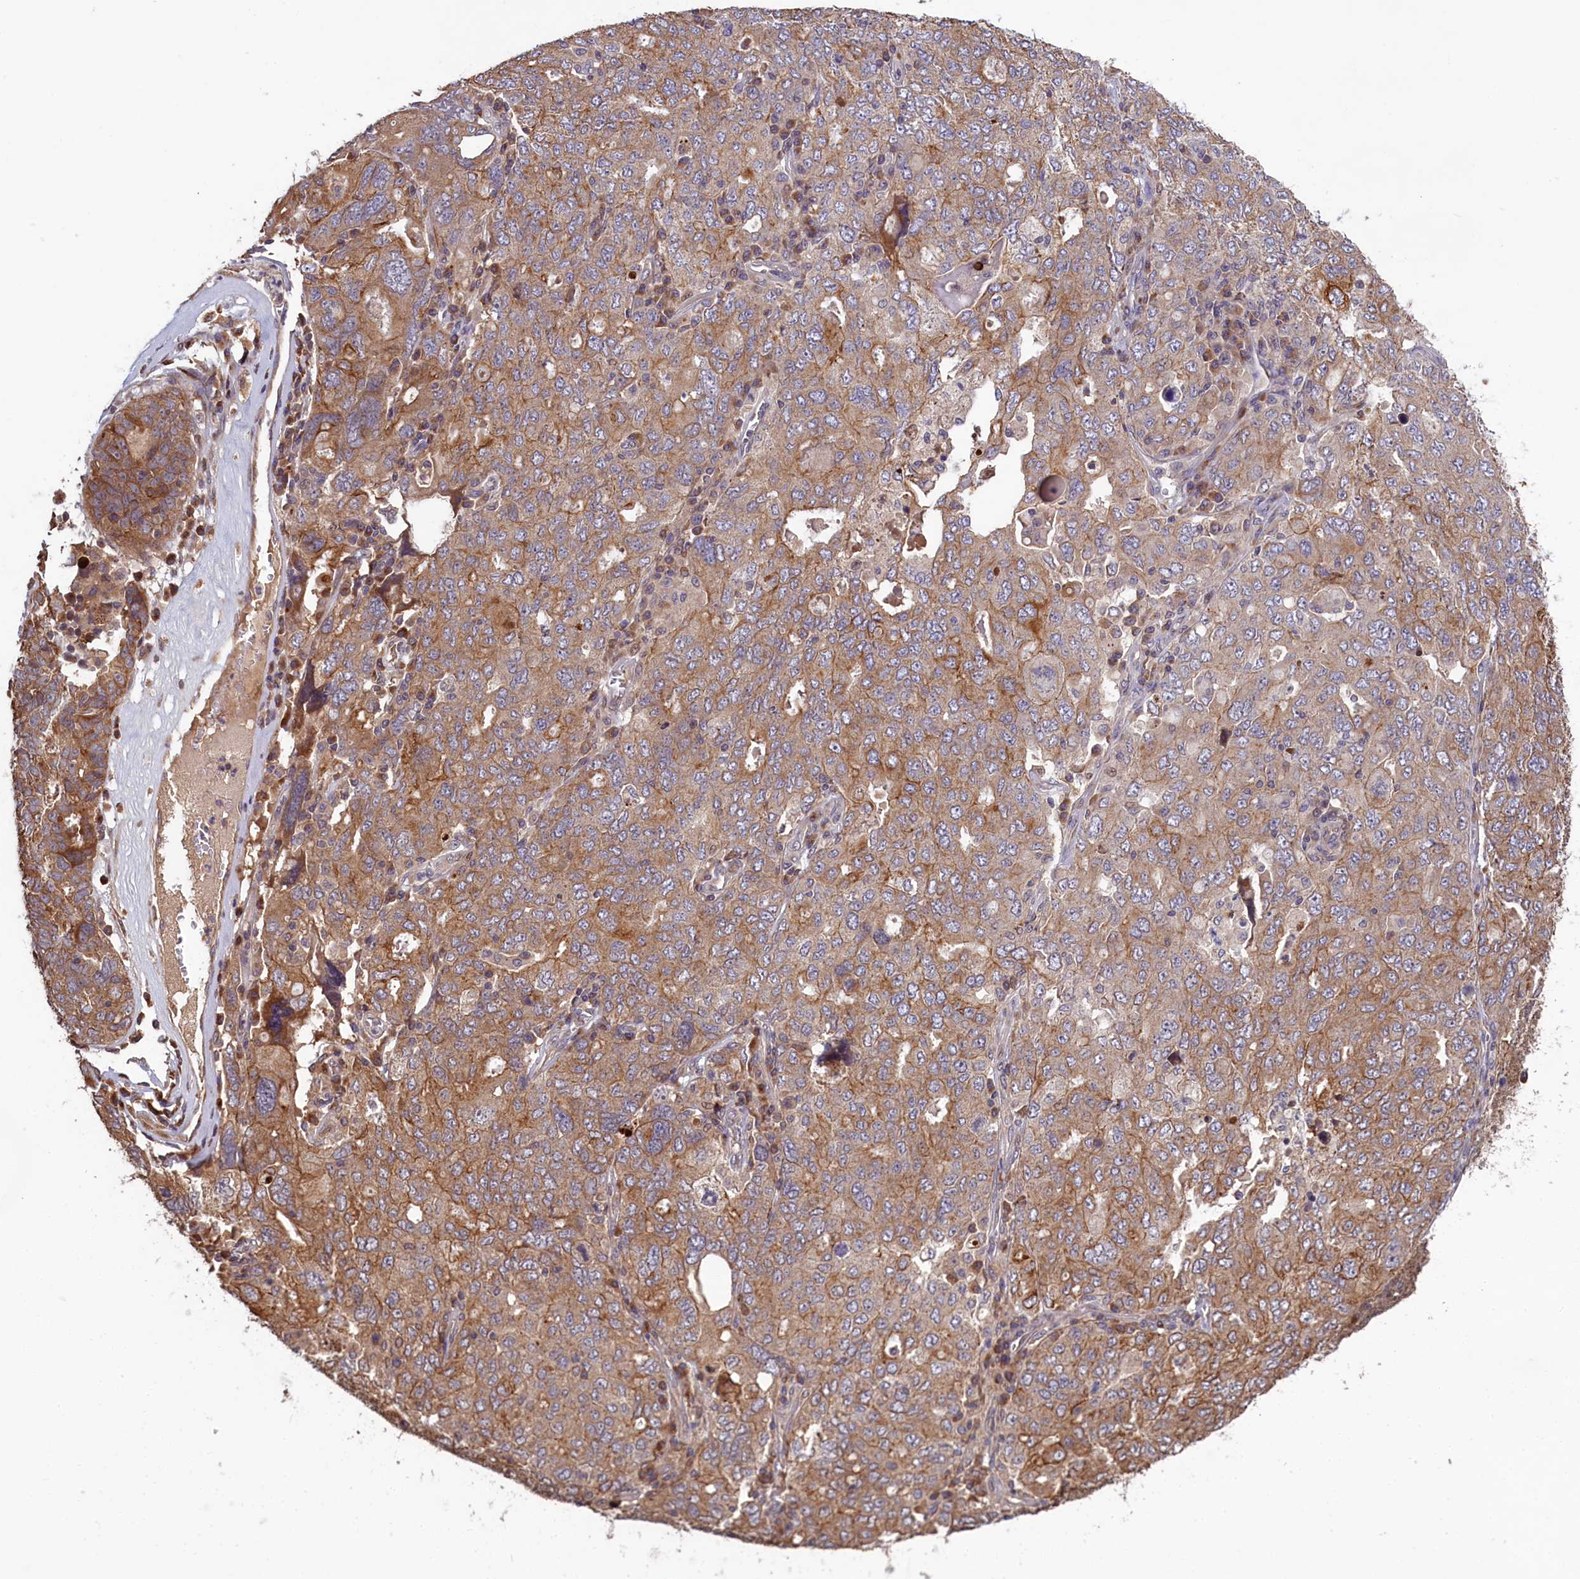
{"staining": {"intensity": "moderate", "quantity": ">75%", "location": "cytoplasmic/membranous"}, "tissue": "ovarian cancer", "cell_type": "Tumor cells", "image_type": "cancer", "snomed": [{"axis": "morphology", "description": "Carcinoma, endometroid"}, {"axis": "topography", "description": "Ovary"}], "caption": "Tumor cells reveal medium levels of moderate cytoplasmic/membranous expression in about >75% of cells in endometroid carcinoma (ovarian).", "gene": "DENND1B", "patient": {"sex": "female", "age": 62}}